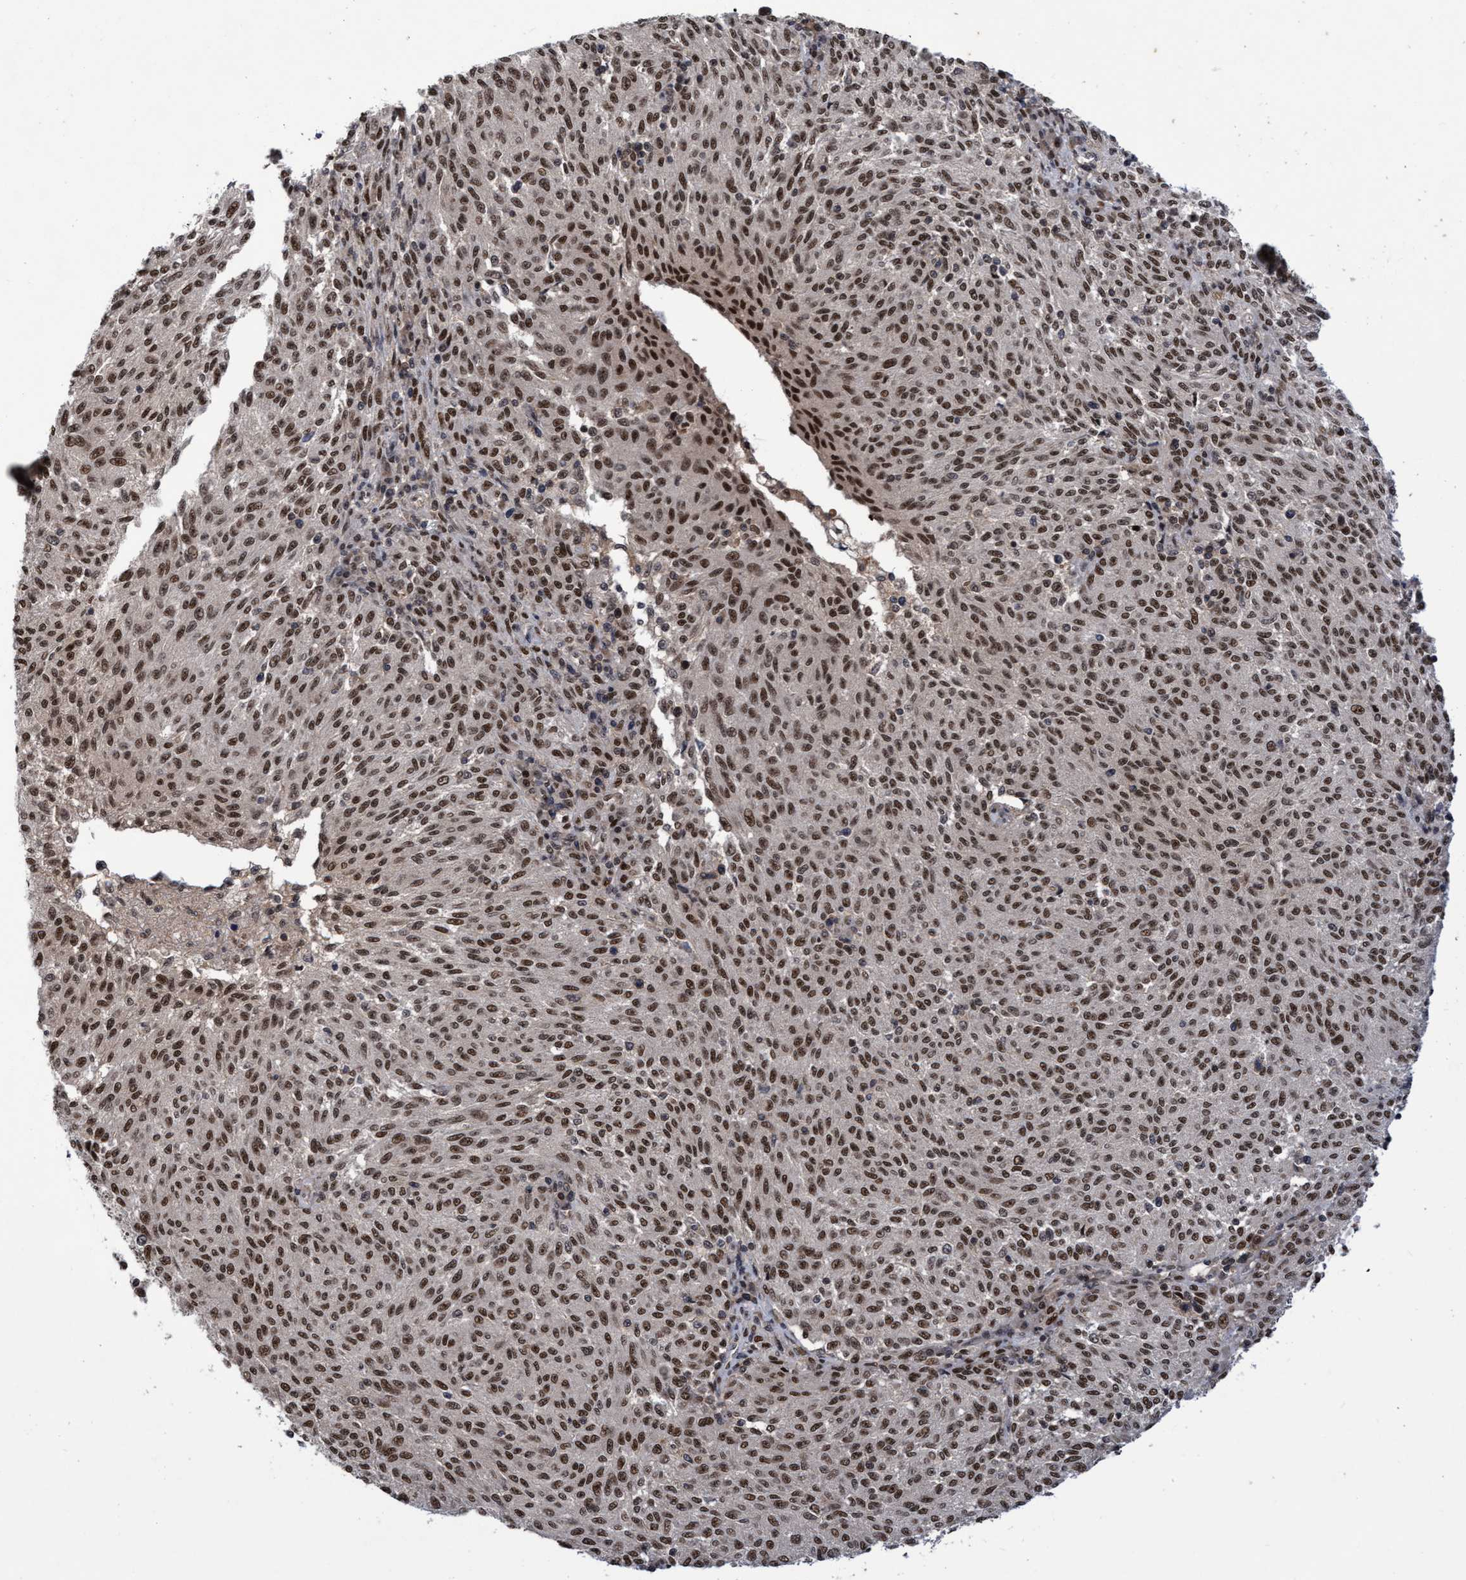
{"staining": {"intensity": "moderate", "quantity": ">75%", "location": "nuclear"}, "tissue": "melanoma", "cell_type": "Tumor cells", "image_type": "cancer", "snomed": [{"axis": "morphology", "description": "Malignant melanoma, NOS"}, {"axis": "topography", "description": "Skin"}], "caption": "Melanoma stained with a protein marker reveals moderate staining in tumor cells.", "gene": "GTF2F1", "patient": {"sex": "female", "age": 72}}